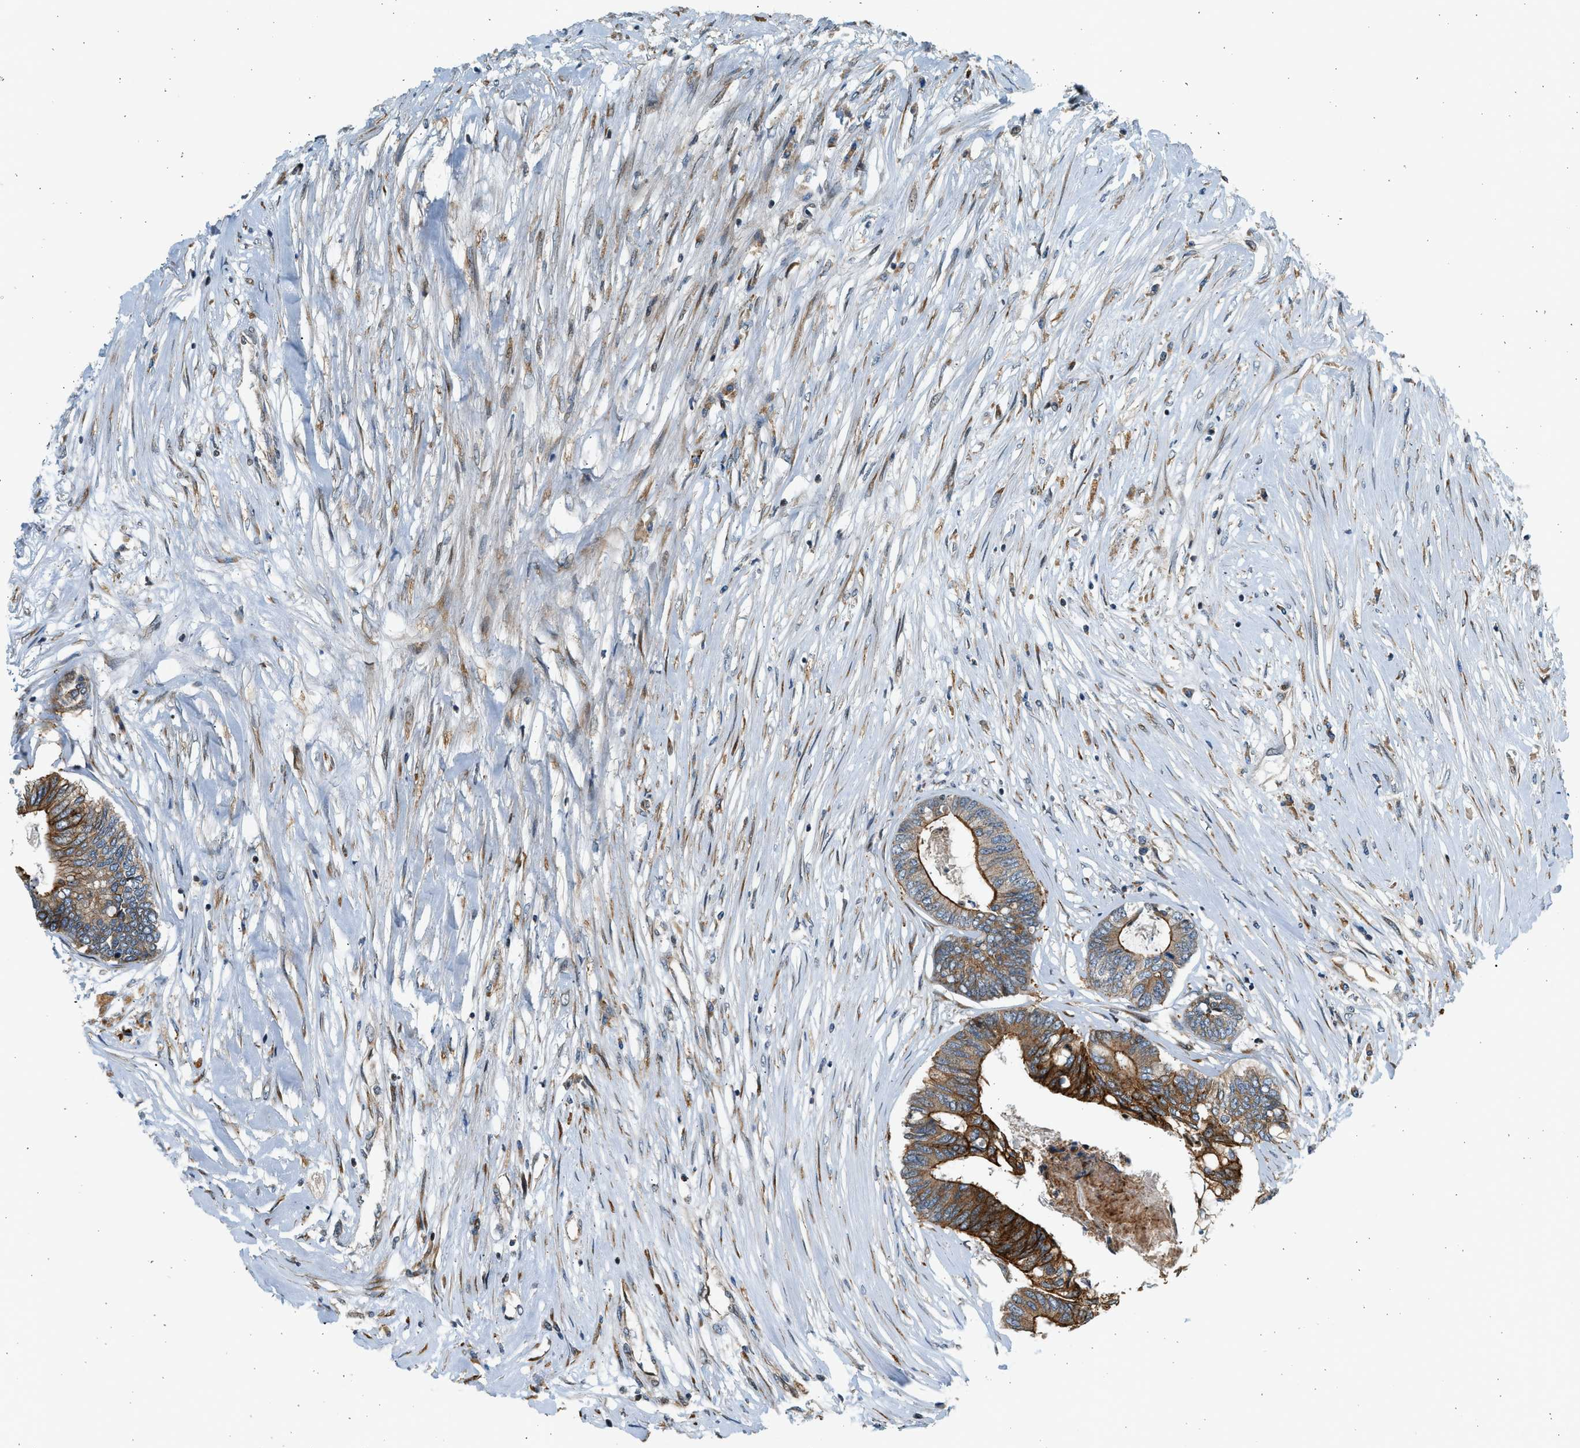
{"staining": {"intensity": "strong", "quantity": ">75%", "location": "cytoplasmic/membranous"}, "tissue": "colorectal cancer", "cell_type": "Tumor cells", "image_type": "cancer", "snomed": [{"axis": "morphology", "description": "Adenocarcinoma, NOS"}, {"axis": "topography", "description": "Rectum"}], "caption": "Strong cytoplasmic/membranous staining is appreciated in about >75% of tumor cells in colorectal cancer (adenocarcinoma). The protein of interest is stained brown, and the nuclei are stained in blue (DAB IHC with brightfield microscopy, high magnification).", "gene": "NRSN2", "patient": {"sex": "male", "age": 63}}